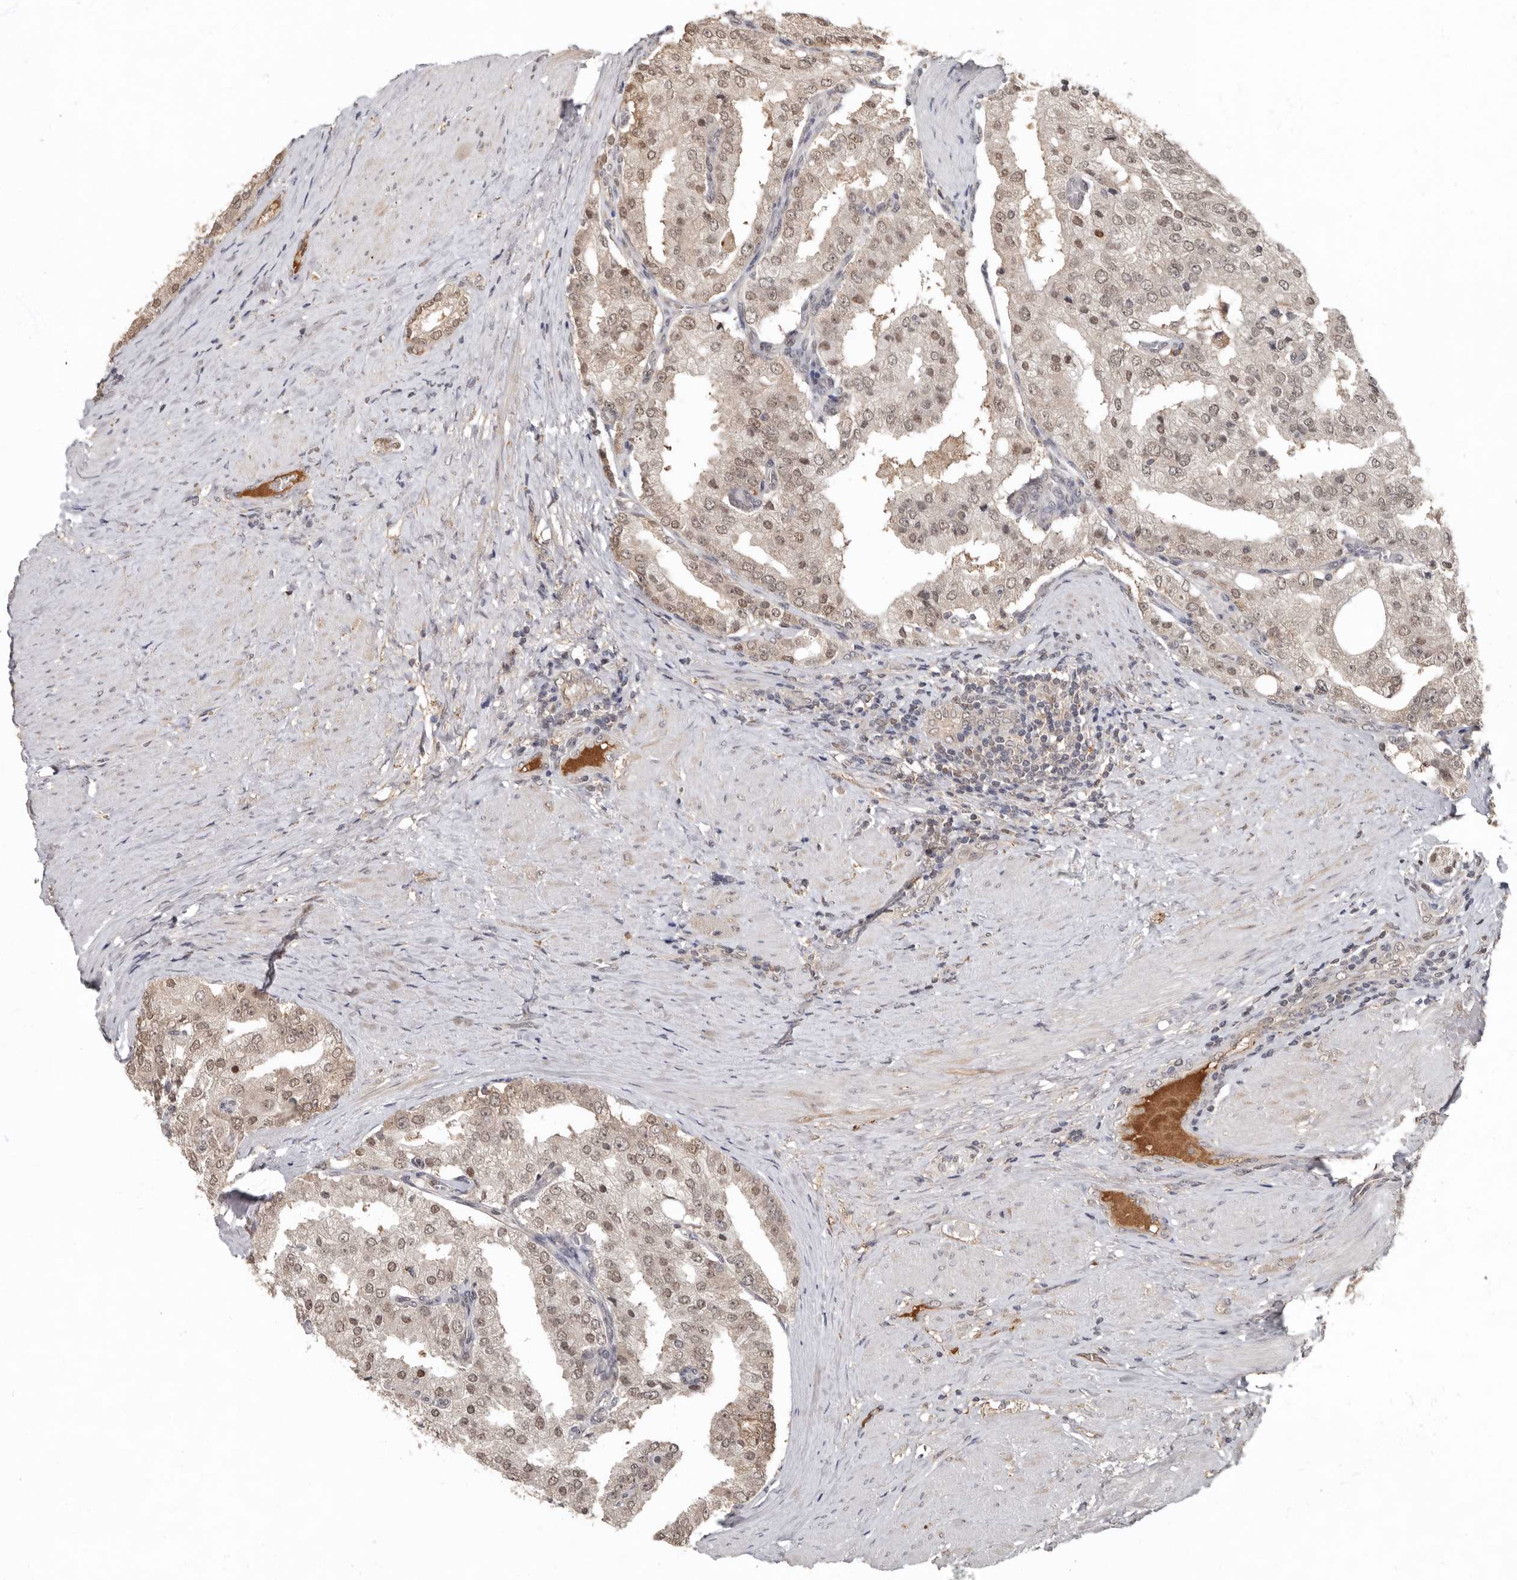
{"staining": {"intensity": "moderate", "quantity": ">75%", "location": "cytoplasmic/membranous,nuclear"}, "tissue": "prostate cancer", "cell_type": "Tumor cells", "image_type": "cancer", "snomed": [{"axis": "morphology", "description": "Adenocarcinoma, High grade"}, {"axis": "topography", "description": "Prostate"}], "caption": "High-grade adenocarcinoma (prostate) tissue exhibits moderate cytoplasmic/membranous and nuclear expression in approximately >75% of tumor cells, visualized by immunohistochemistry.", "gene": "LRGUK", "patient": {"sex": "male", "age": 50}}